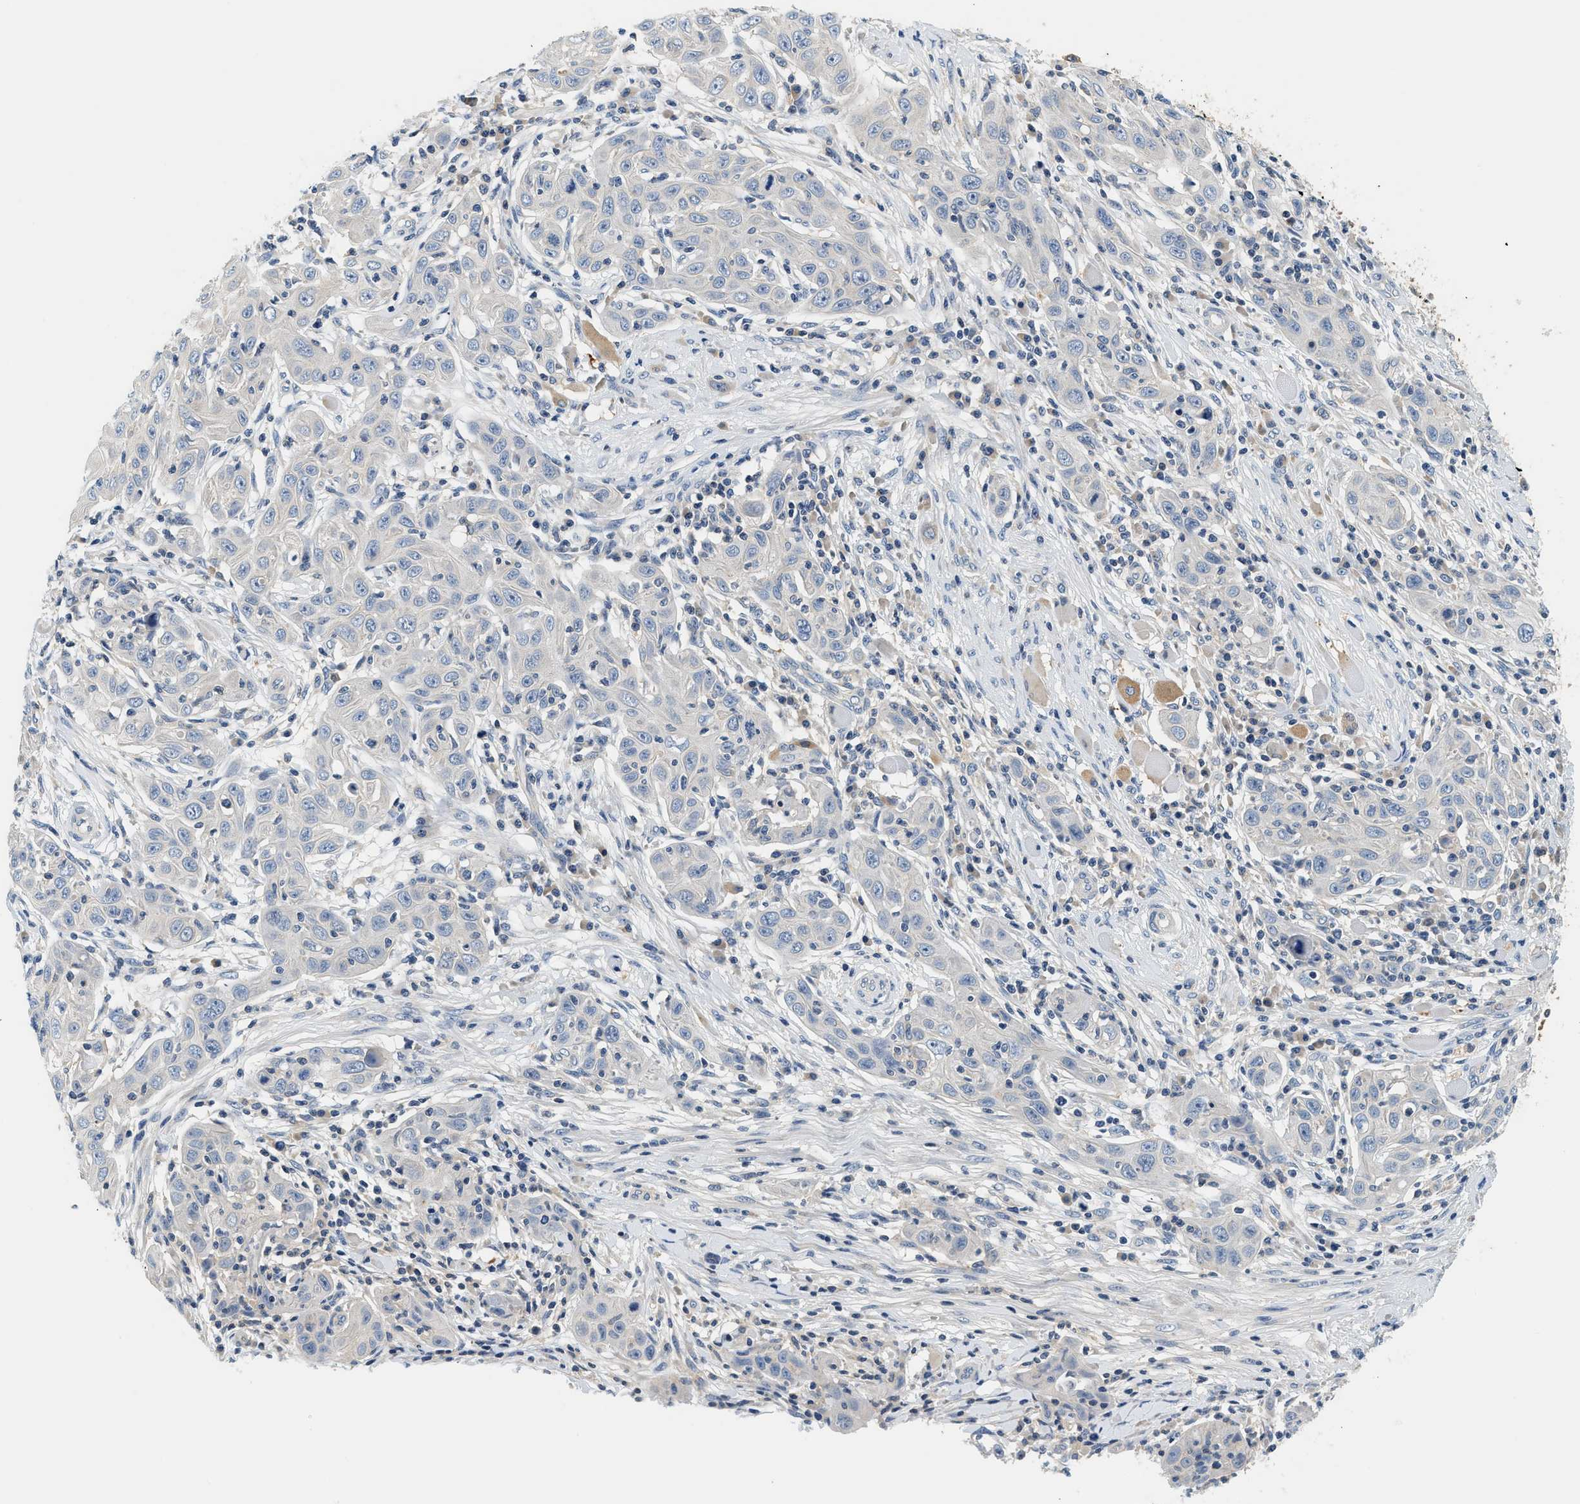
{"staining": {"intensity": "negative", "quantity": "none", "location": "none"}, "tissue": "skin cancer", "cell_type": "Tumor cells", "image_type": "cancer", "snomed": [{"axis": "morphology", "description": "Squamous cell carcinoma, NOS"}, {"axis": "topography", "description": "Skin"}], "caption": "Squamous cell carcinoma (skin) stained for a protein using IHC displays no expression tumor cells.", "gene": "SLC35E1", "patient": {"sex": "female", "age": 88}}